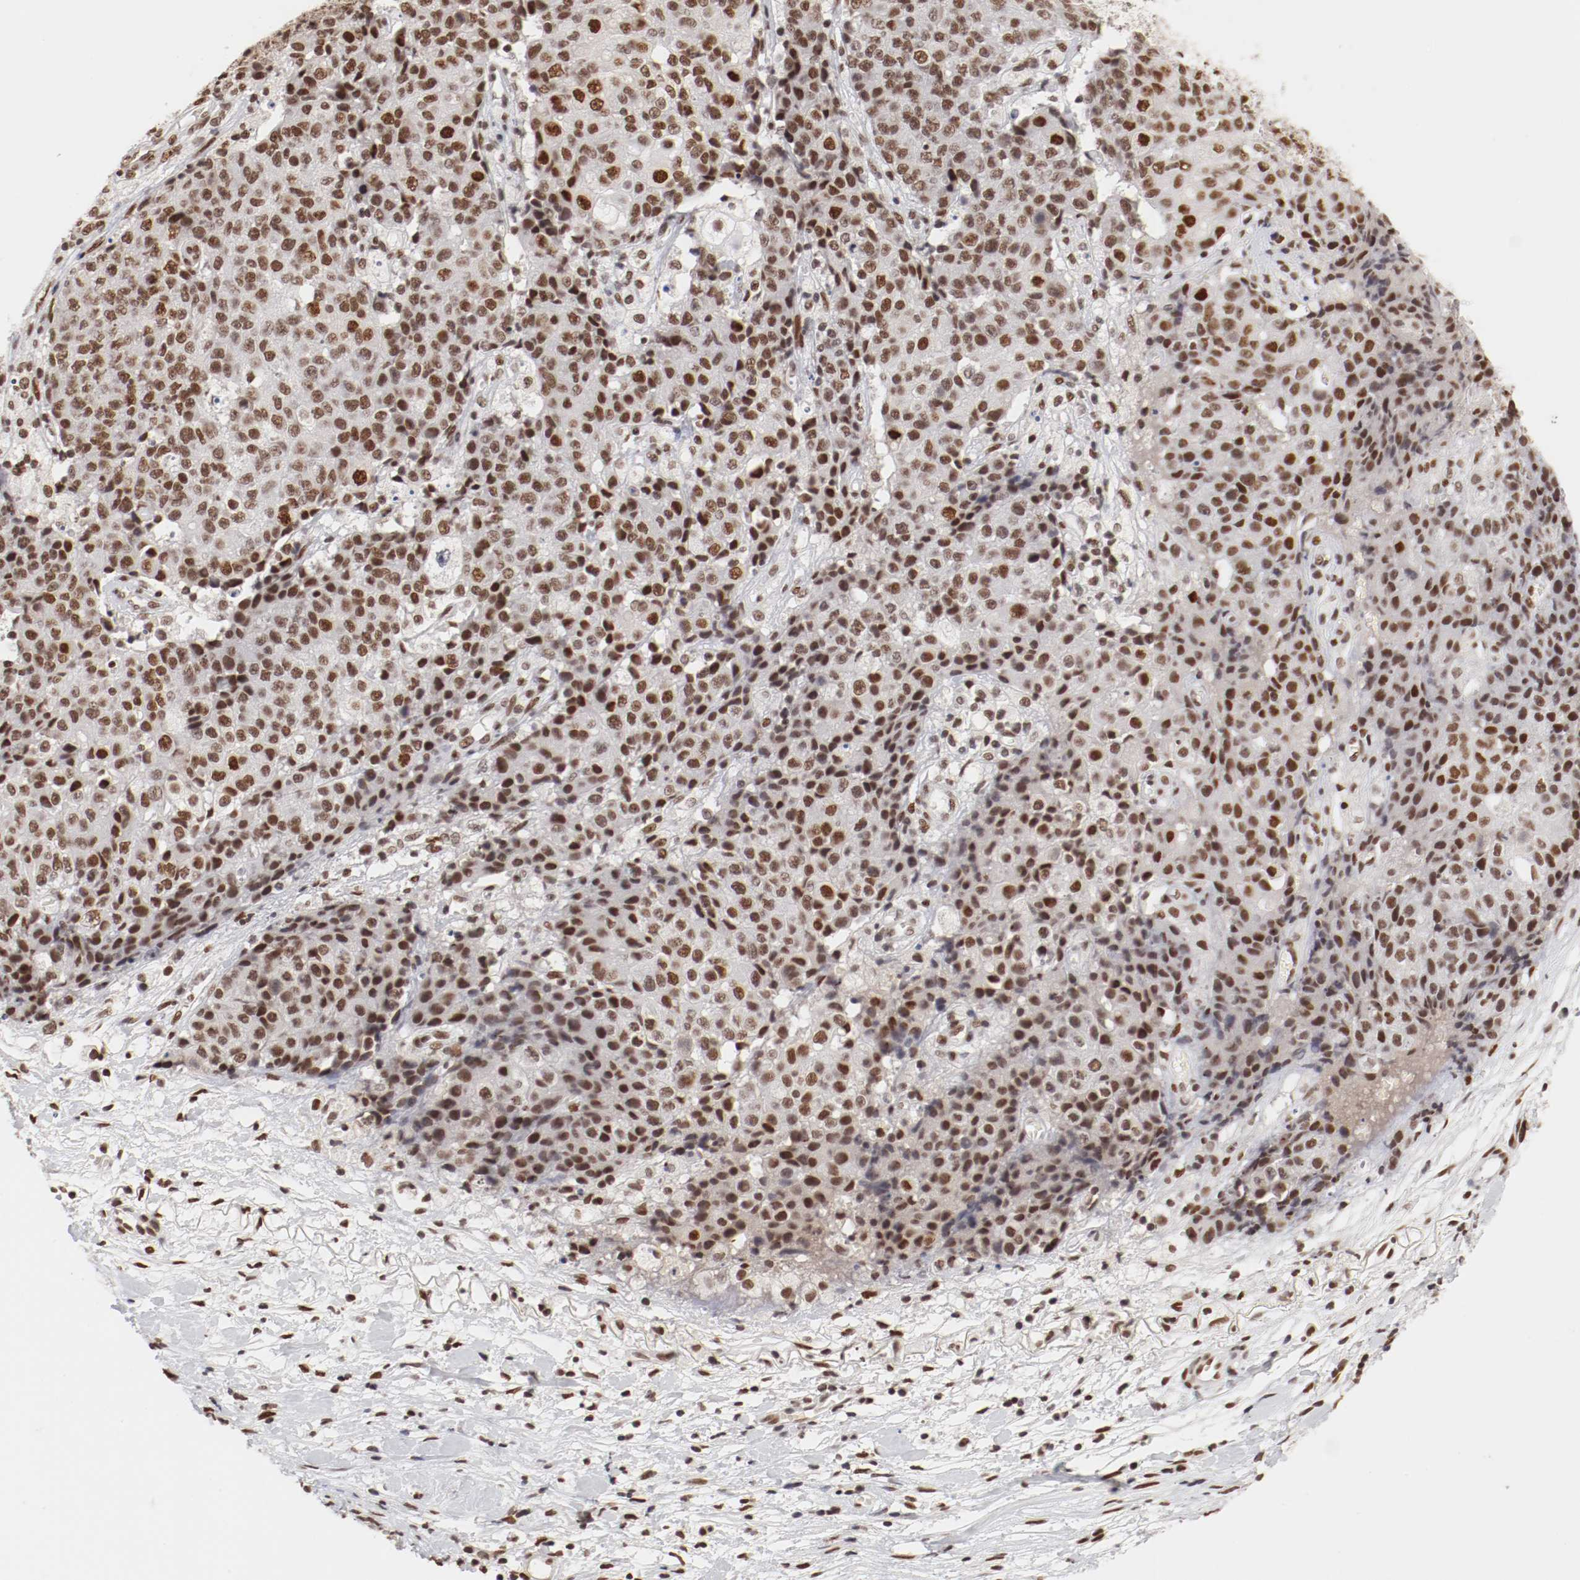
{"staining": {"intensity": "strong", "quantity": ">75%", "location": "nuclear"}, "tissue": "ovarian cancer", "cell_type": "Tumor cells", "image_type": "cancer", "snomed": [{"axis": "morphology", "description": "Carcinoma, endometroid"}, {"axis": "topography", "description": "Ovary"}], "caption": "An image of human ovarian endometroid carcinoma stained for a protein displays strong nuclear brown staining in tumor cells.", "gene": "TP53BP1", "patient": {"sex": "female", "age": 42}}